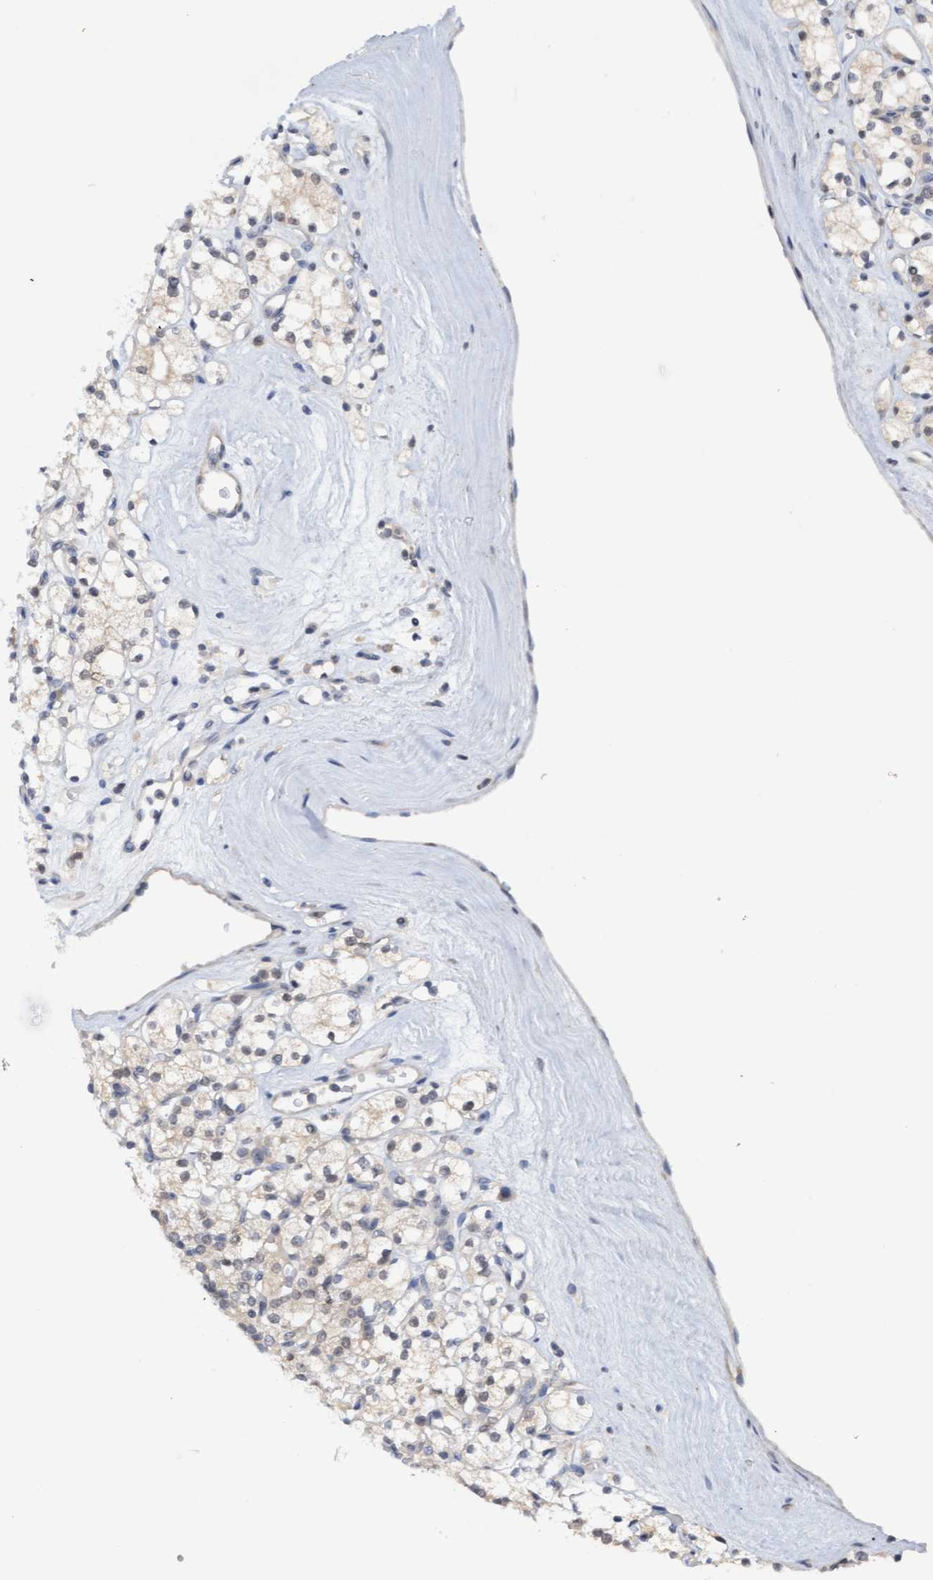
{"staining": {"intensity": "weak", "quantity": "25%-75%", "location": "cytoplasmic/membranous,nuclear"}, "tissue": "renal cancer", "cell_type": "Tumor cells", "image_type": "cancer", "snomed": [{"axis": "morphology", "description": "Adenocarcinoma, NOS"}, {"axis": "topography", "description": "Kidney"}], "caption": "A photomicrograph of adenocarcinoma (renal) stained for a protein exhibits weak cytoplasmic/membranous and nuclear brown staining in tumor cells.", "gene": "AMZ2", "patient": {"sex": "male", "age": 77}}